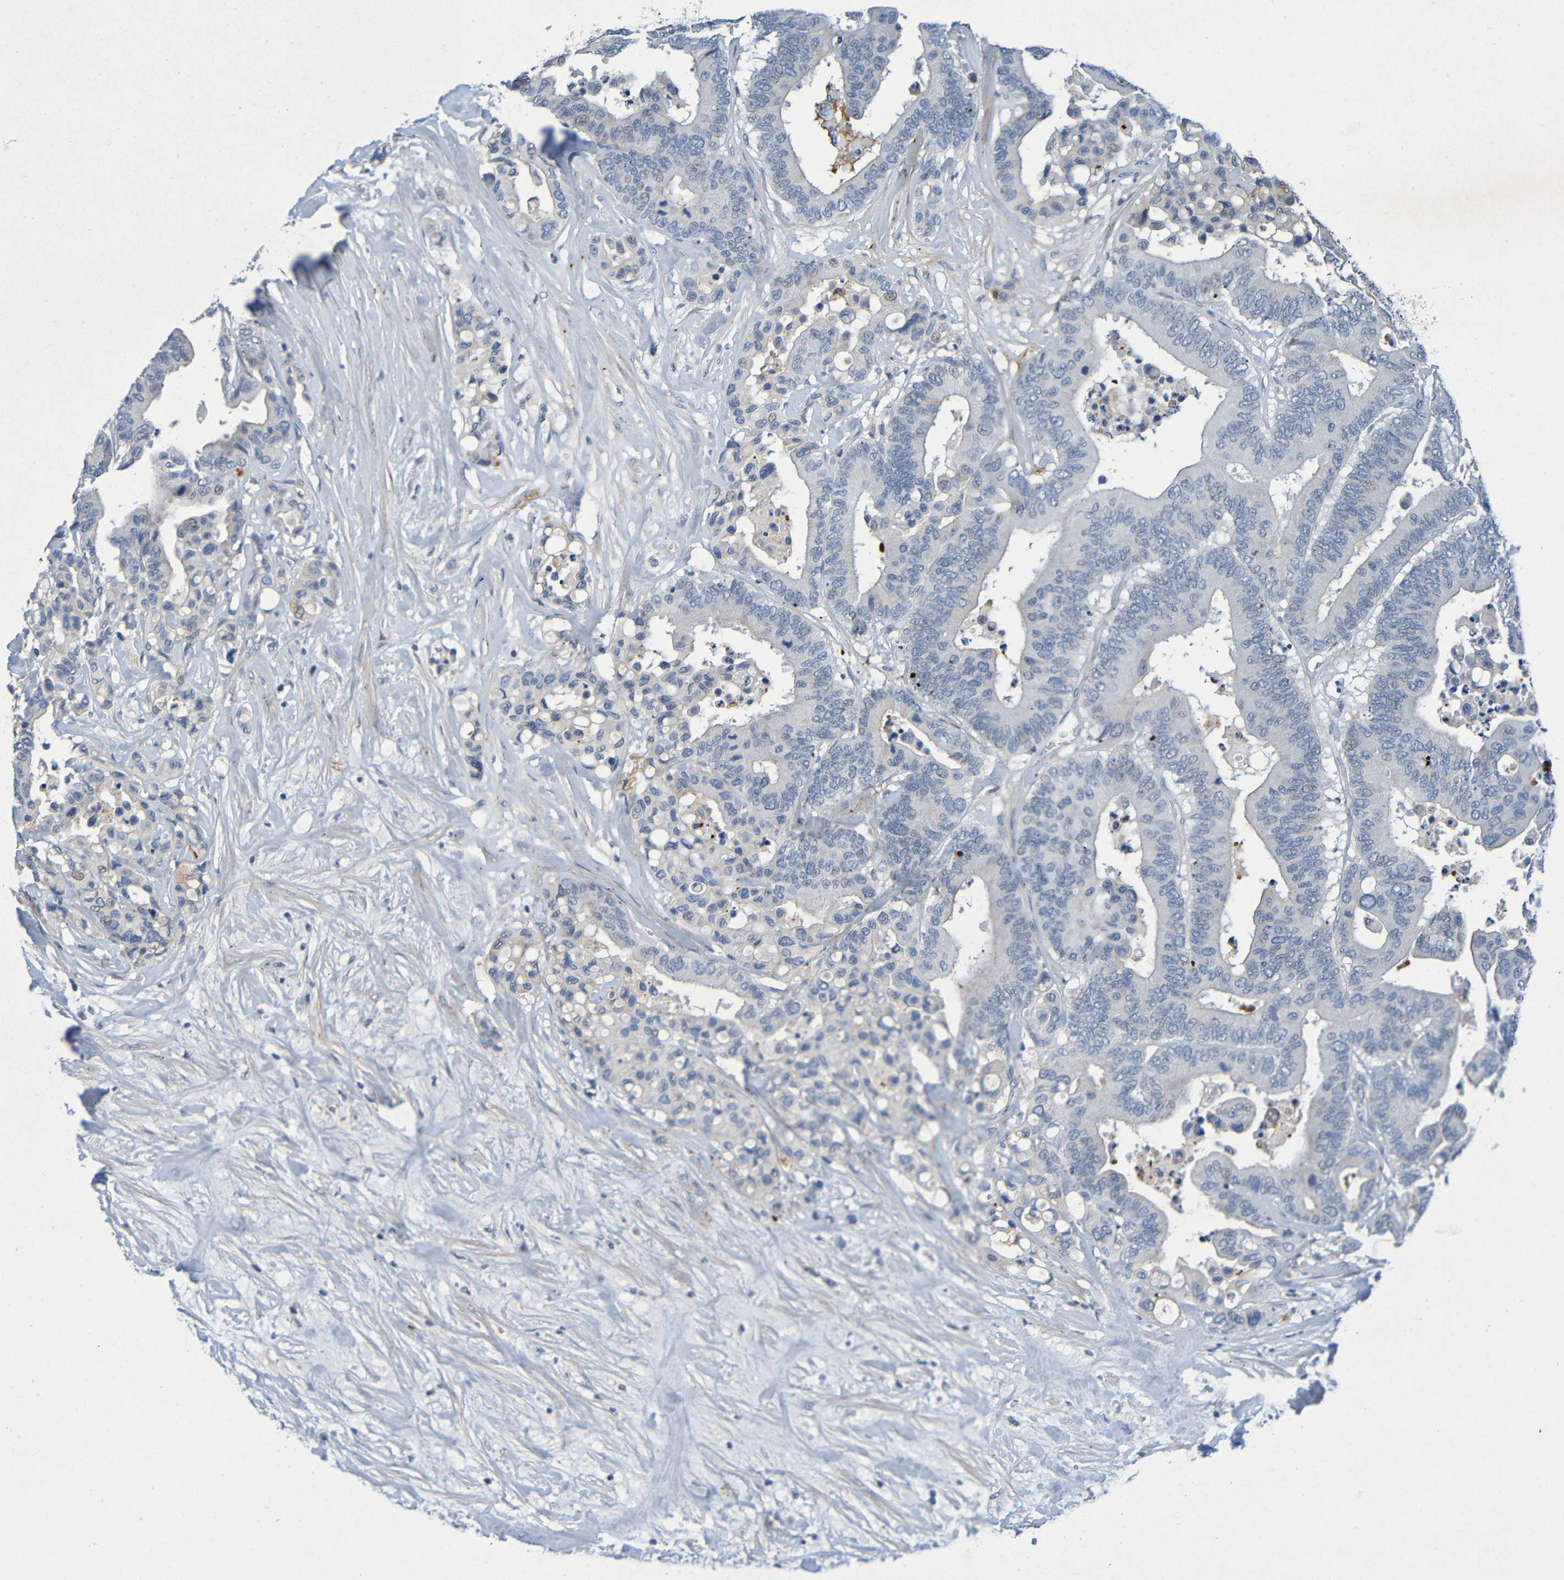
{"staining": {"intensity": "negative", "quantity": "none", "location": "none"}, "tissue": "colorectal cancer", "cell_type": "Tumor cells", "image_type": "cancer", "snomed": [{"axis": "morphology", "description": "Normal tissue, NOS"}, {"axis": "morphology", "description": "Adenocarcinoma, NOS"}, {"axis": "topography", "description": "Colon"}], "caption": "A photomicrograph of colorectal cancer stained for a protein demonstrates no brown staining in tumor cells. (DAB (3,3'-diaminobenzidine) immunohistochemistry (IHC), high magnification).", "gene": "IL10", "patient": {"sex": "male", "age": 82}}